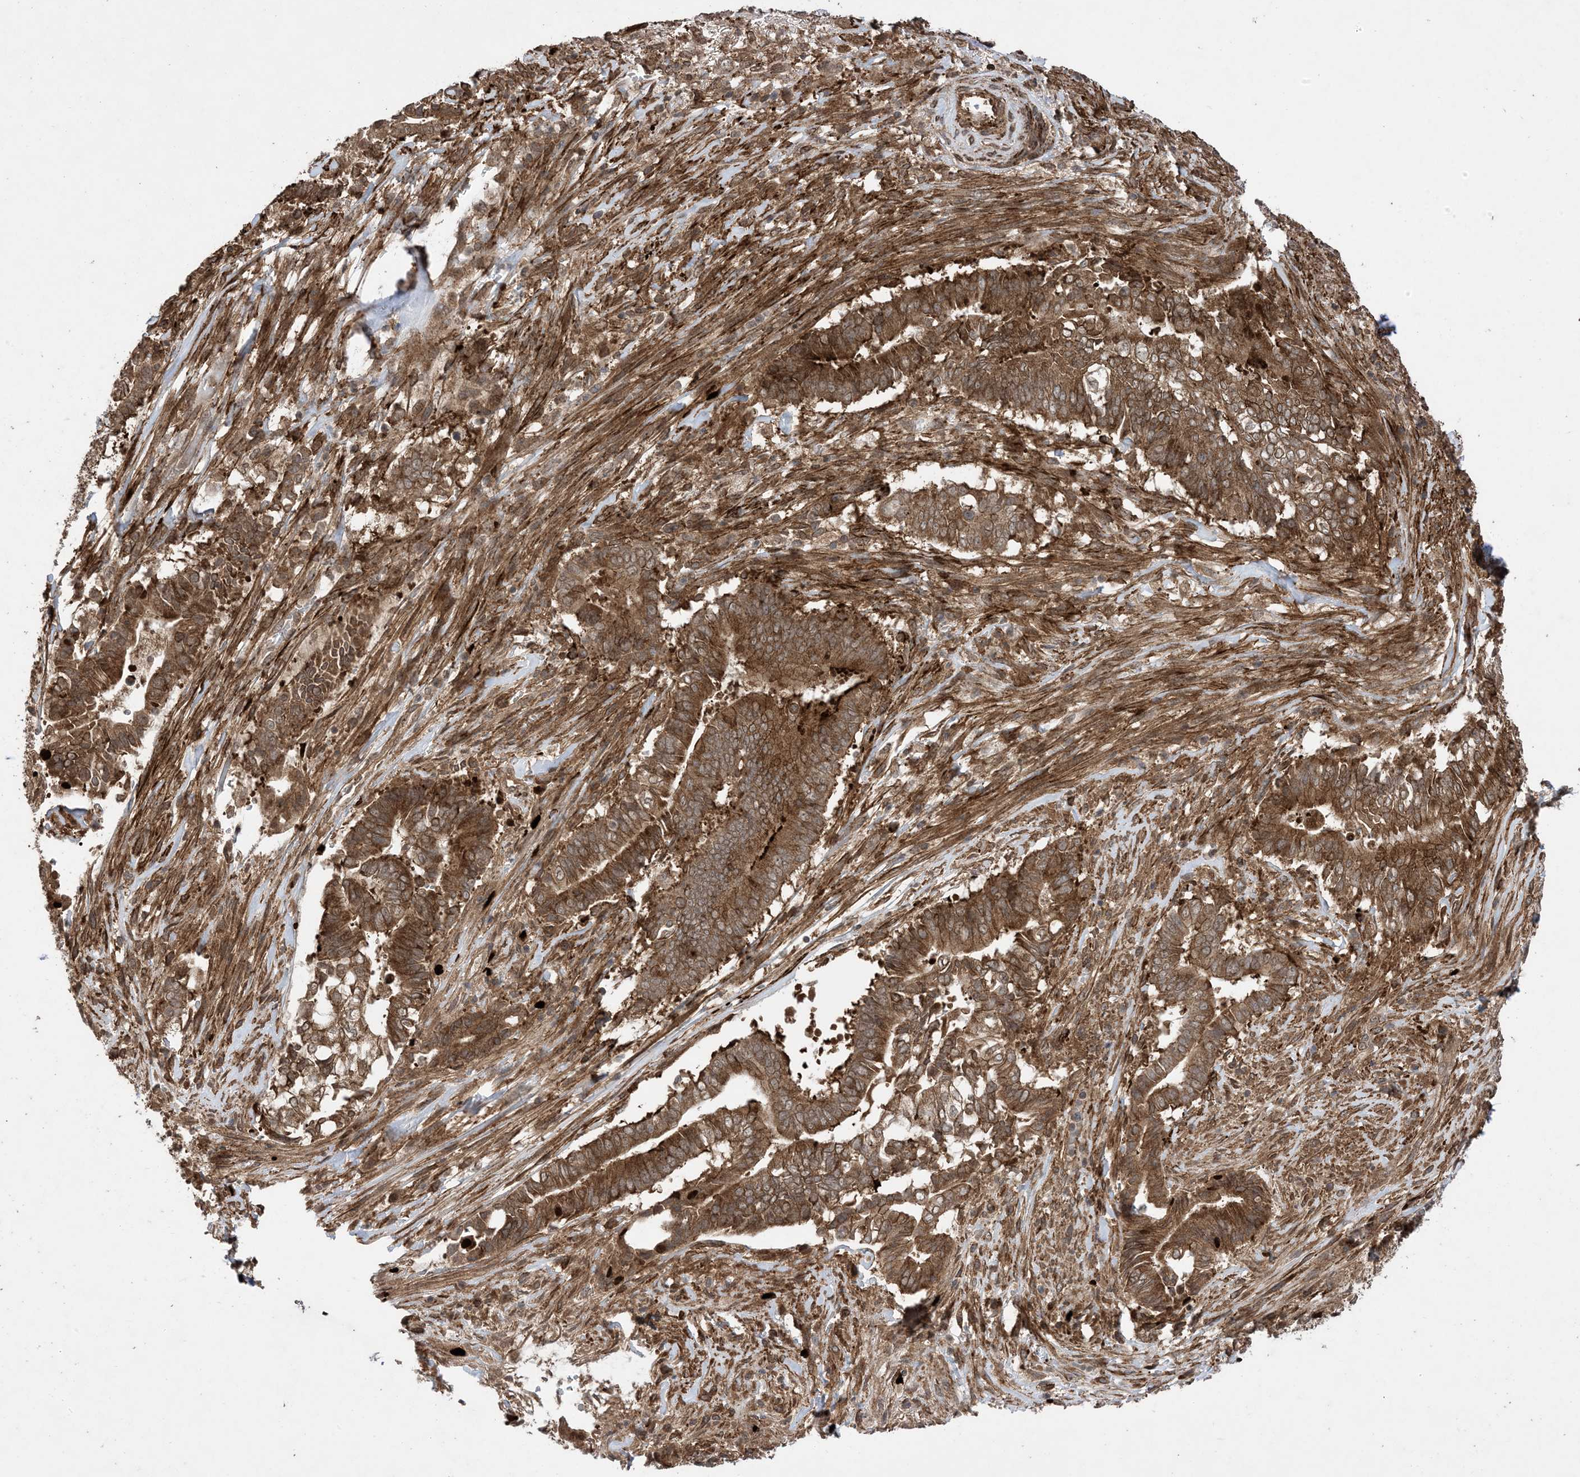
{"staining": {"intensity": "strong", "quantity": ">75%", "location": "cytoplasmic/membranous"}, "tissue": "pancreatic cancer", "cell_type": "Tumor cells", "image_type": "cancer", "snomed": [{"axis": "morphology", "description": "Adenocarcinoma, NOS"}, {"axis": "topography", "description": "Pancreas"}], "caption": "Protein staining demonstrates strong cytoplasmic/membranous staining in about >75% of tumor cells in adenocarcinoma (pancreatic).", "gene": "ZNF511", "patient": {"sex": "male", "age": 68}}